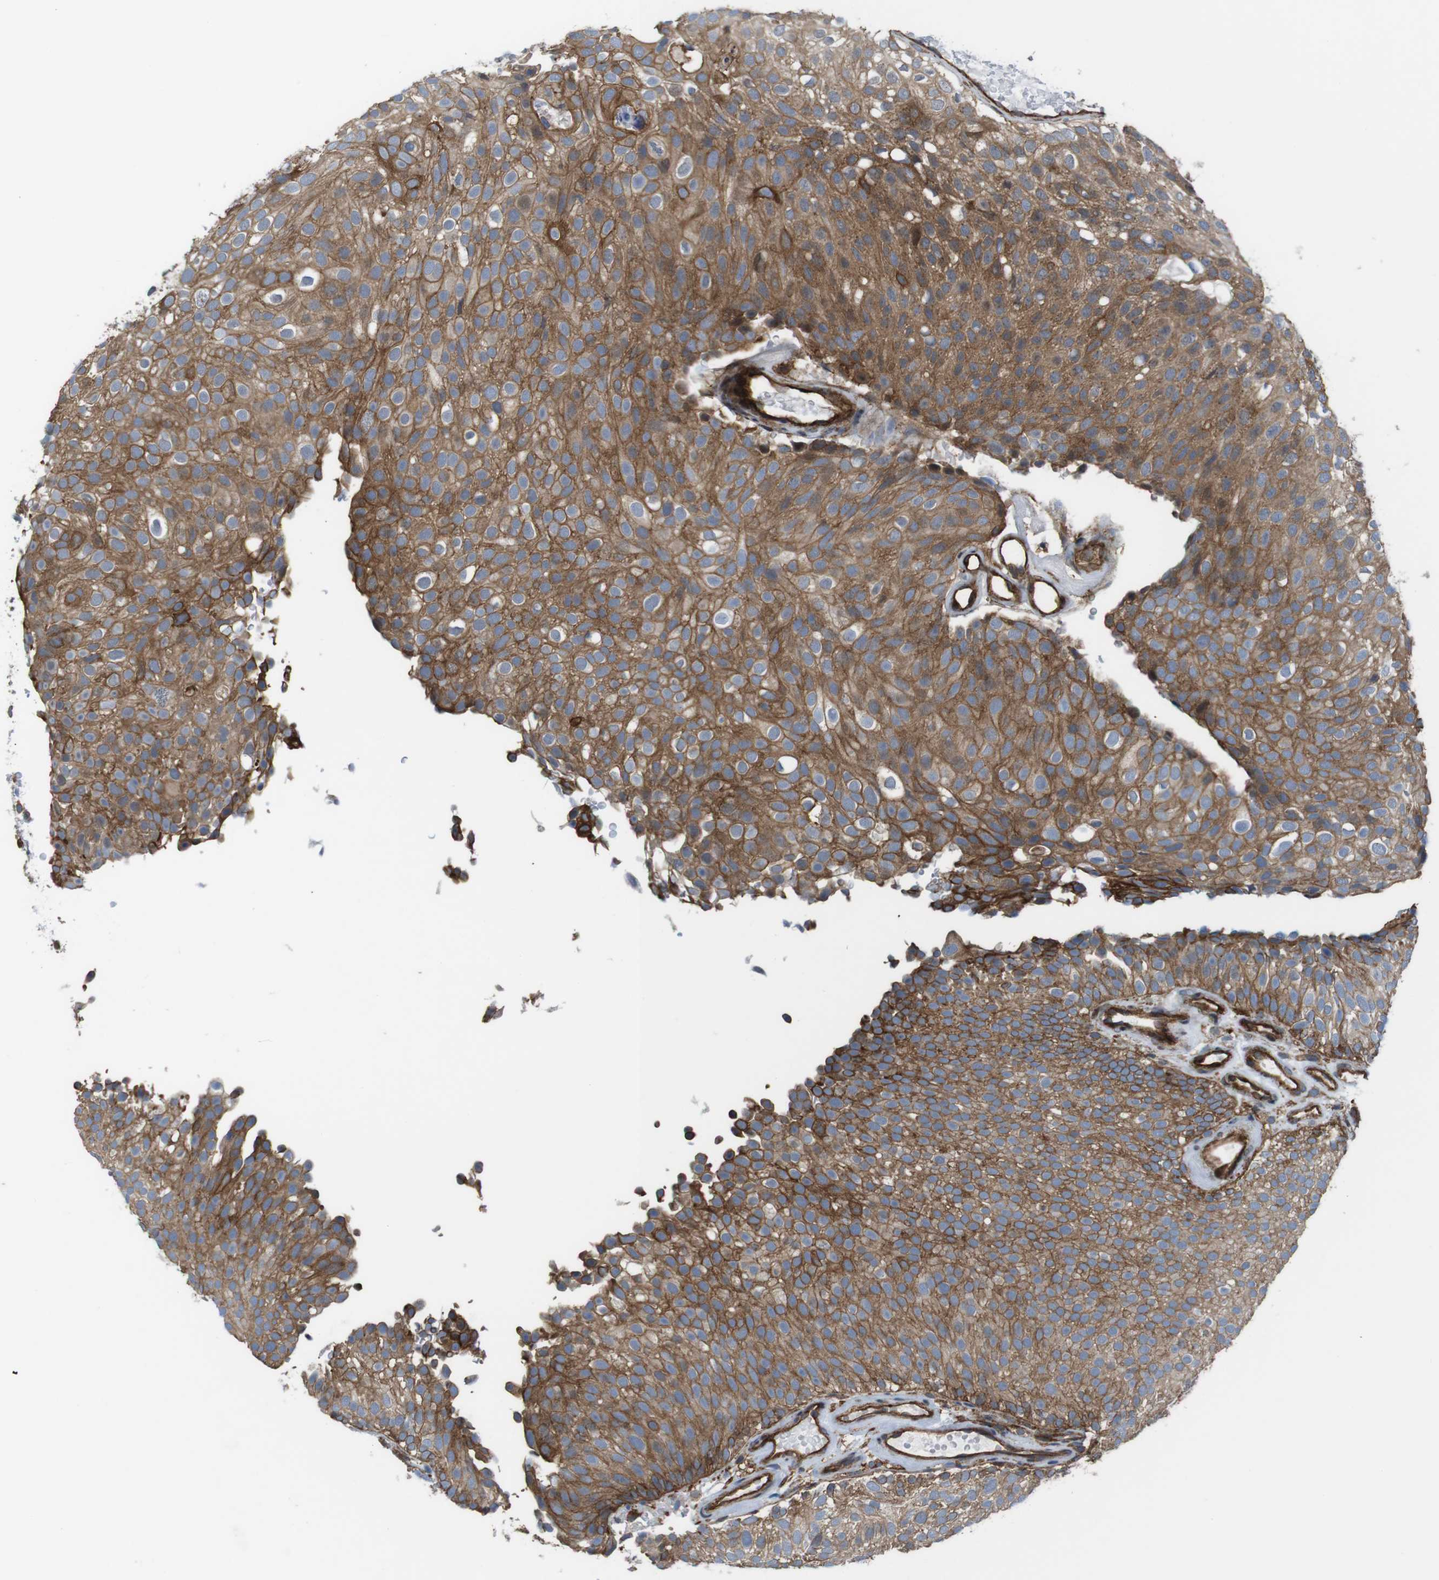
{"staining": {"intensity": "moderate", "quantity": ">75%", "location": "cytoplasmic/membranous"}, "tissue": "urothelial cancer", "cell_type": "Tumor cells", "image_type": "cancer", "snomed": [{"axis": "morphology", "description": "Urothelial carcinoma, Low grade"}, {"axis": "topography", "description": "Urinary bladder"}], "caption": "A photomicrograph of urothelial cancer stained for a protein displays moderate cytoplasmic/membranous brown staining in tumor cells.", "gene": "PTGER4", "patient": {"sex": "male", "age": 78}}